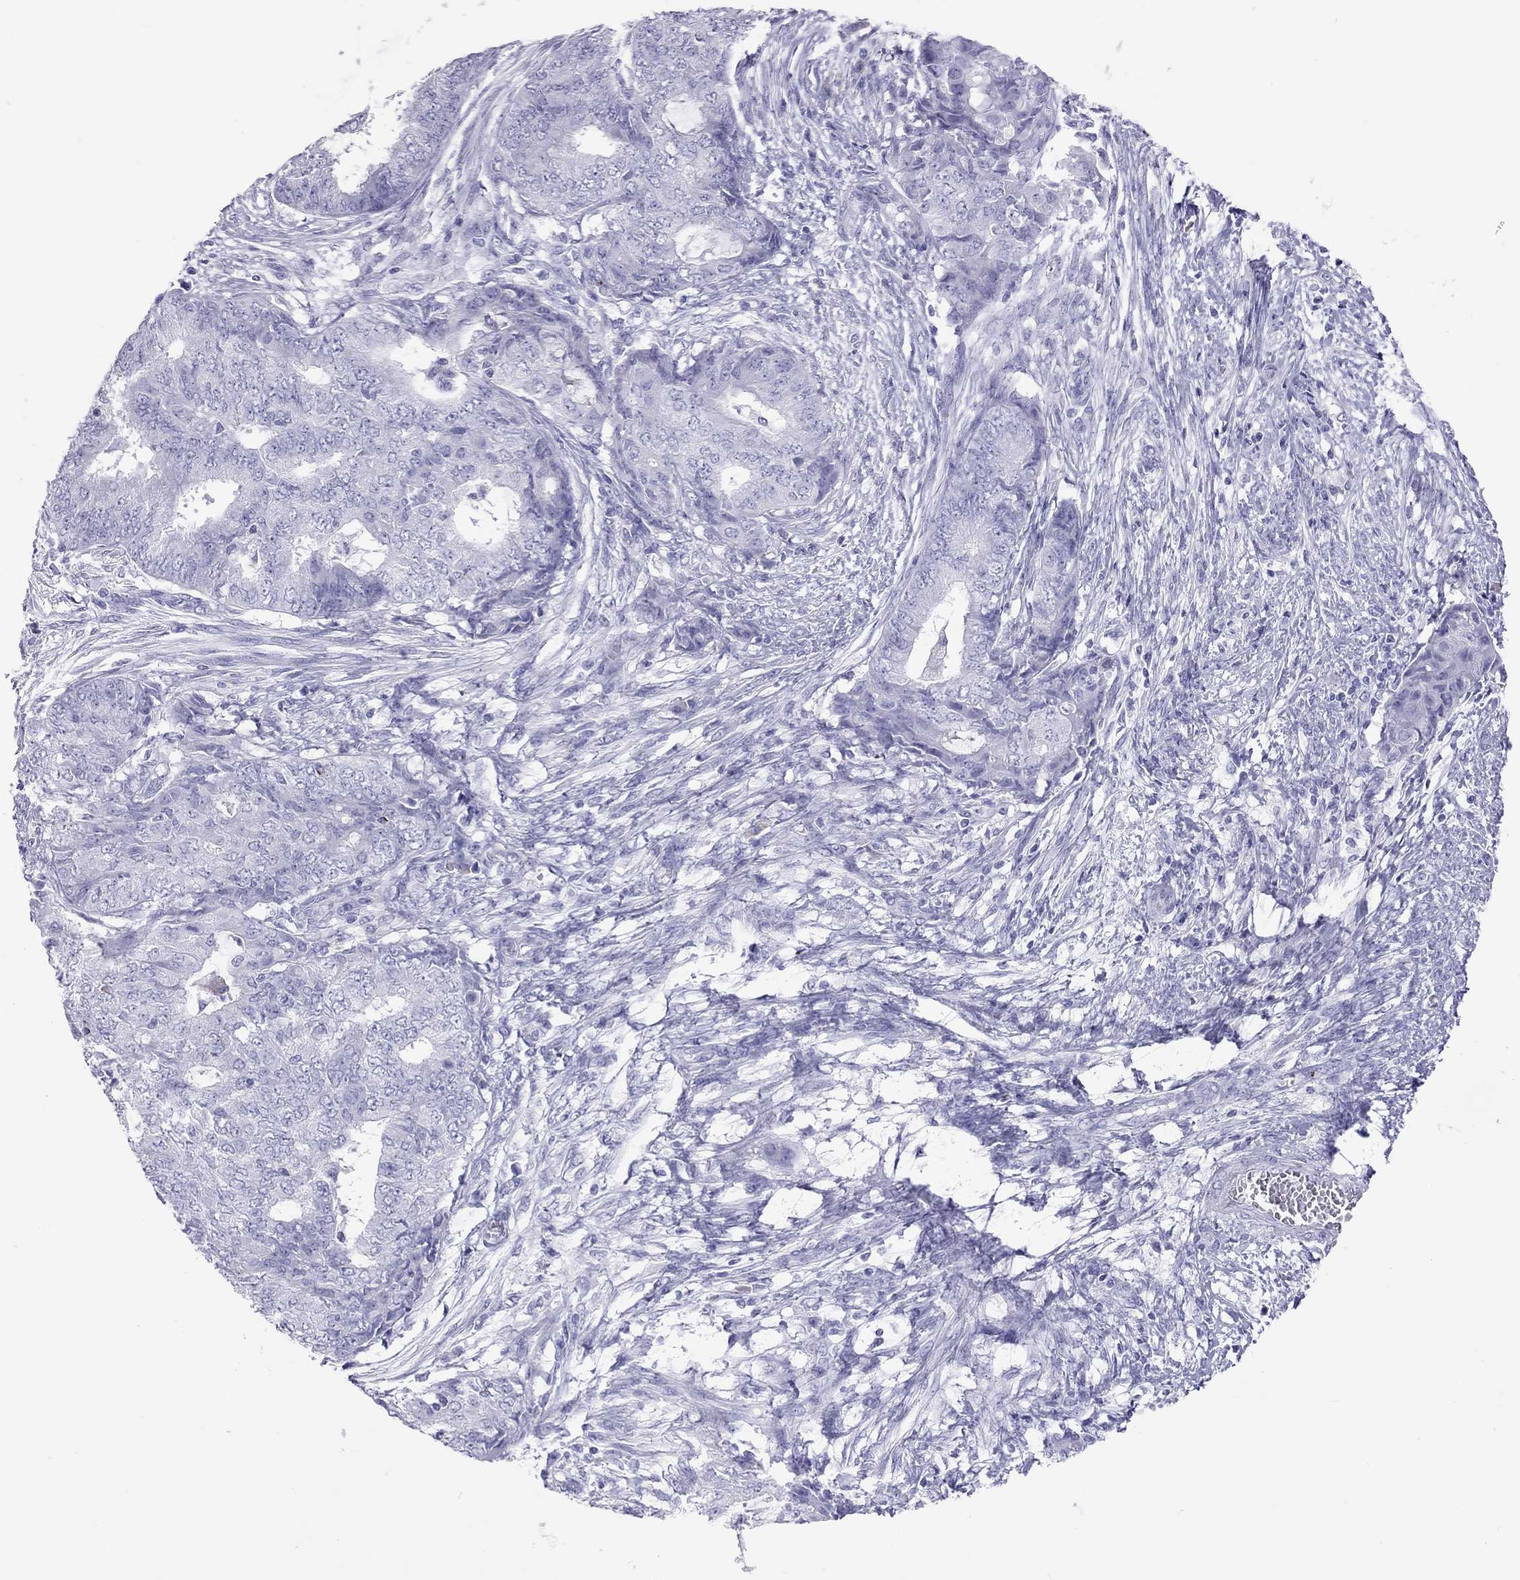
{"staining": {"intensity": "negative", "quantity": "none", "location": "none"}, "tissue": "endometrial cancer", "cell_type": "Tumor cells", "image_type": "cancer", "snomed": [{"axis": "morphology", "description": "Adenocarcinoma, NOS"}, {"axis": "topography", "description": "Endometrium"}], "caption": "The micrograph shows no significant staining in tumor cells of adenocarcinoma (endometrial). (Brightfield microscopy of DAB immunohistochemistry (IHC) at high magnification).", "gene": "STAG3", "patient": {"sex": "female", "age": 62}}